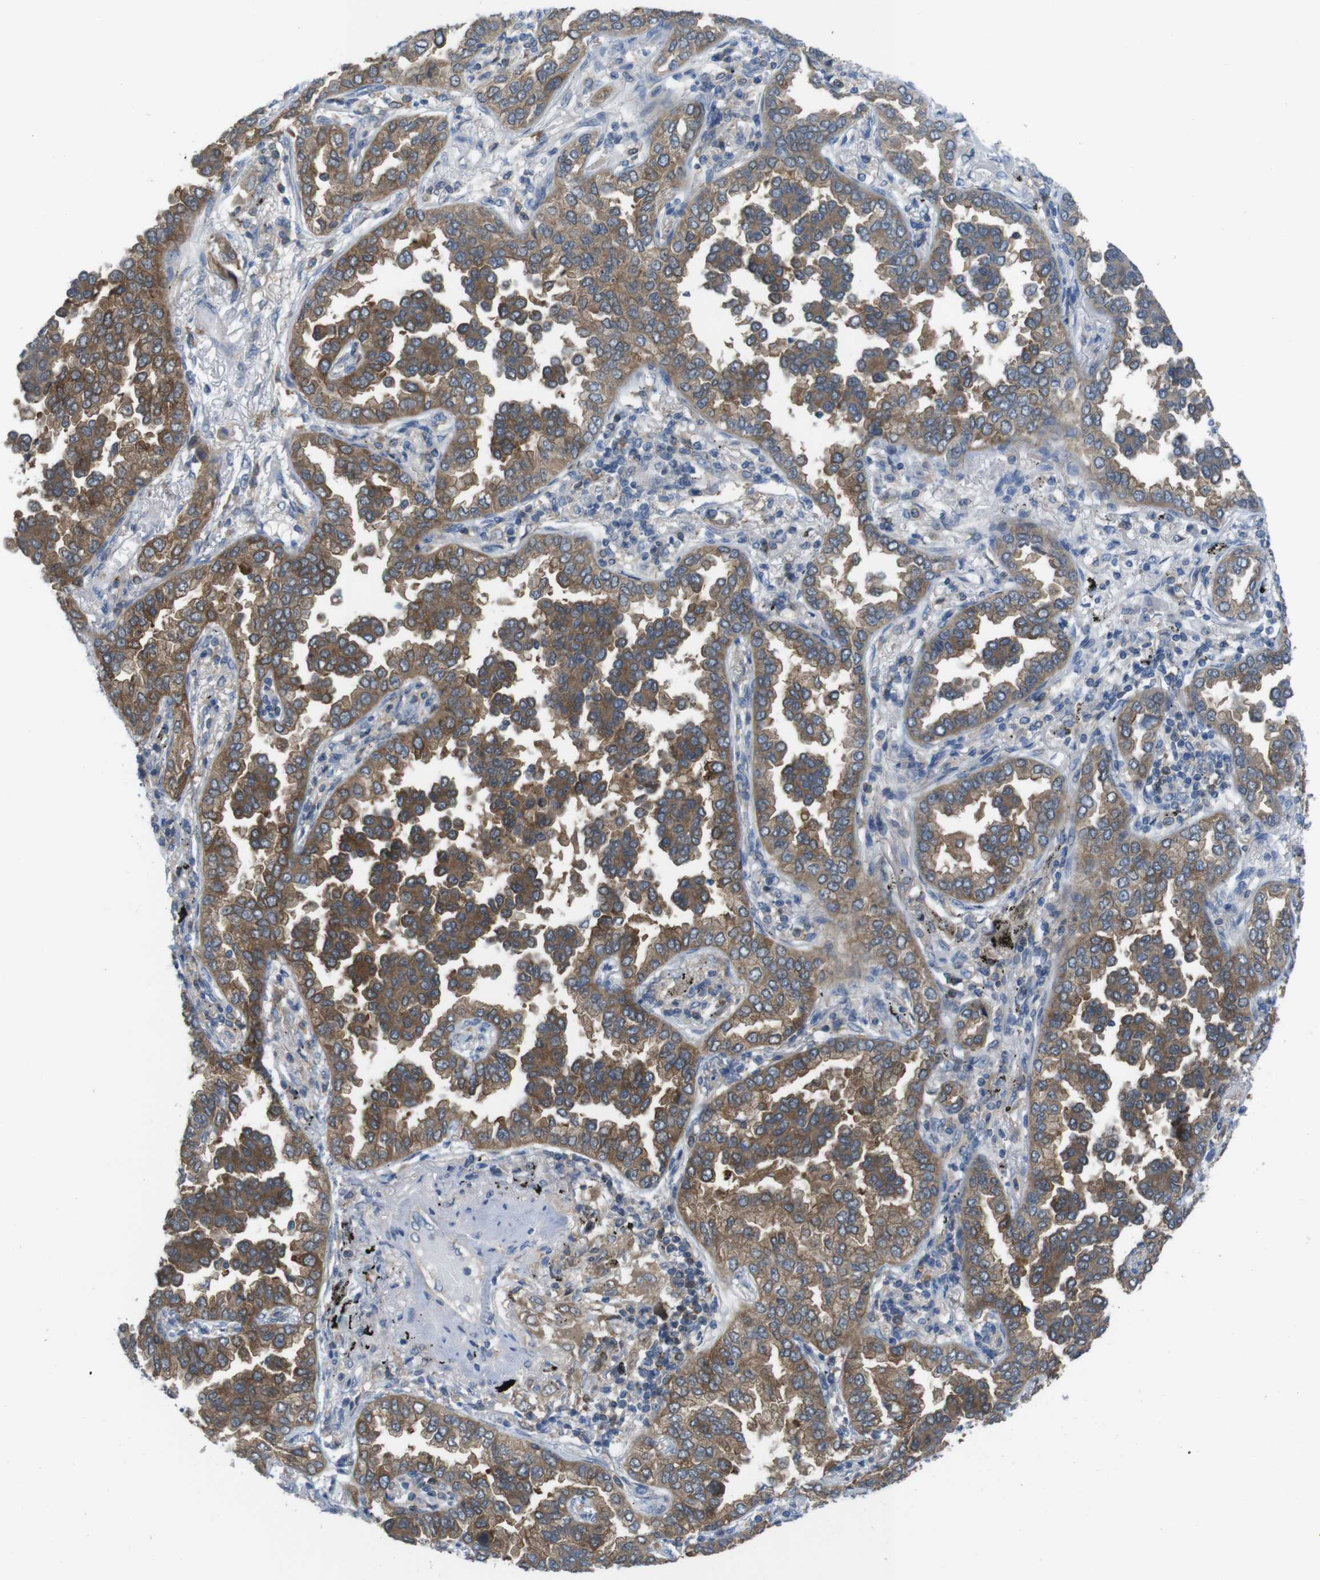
{"staining": {"intensity": "strong", "quantity": ">75%", "location": "cytoplasmic/membranous"}, "tissue": "lung cancer", "cell_type": "Tumor cells", "image_type": "cancer", "snomed": [{"axis": "morphology", "description": "Normal tissue, NOS"}, {"axis": "morphology", "description": "Adenocarcinoma, NOS"}, {"axis": "topography", "description": "Lung"}], "caption": "This is a photomicrograph of IHC staining of lung cancer (adenocarcinoma), which shows strong positivity in the cytoplasmic/membranous of tumor cells.", "gene": "MTHFD1", "patient": {"sex": "male", "age": 59}}